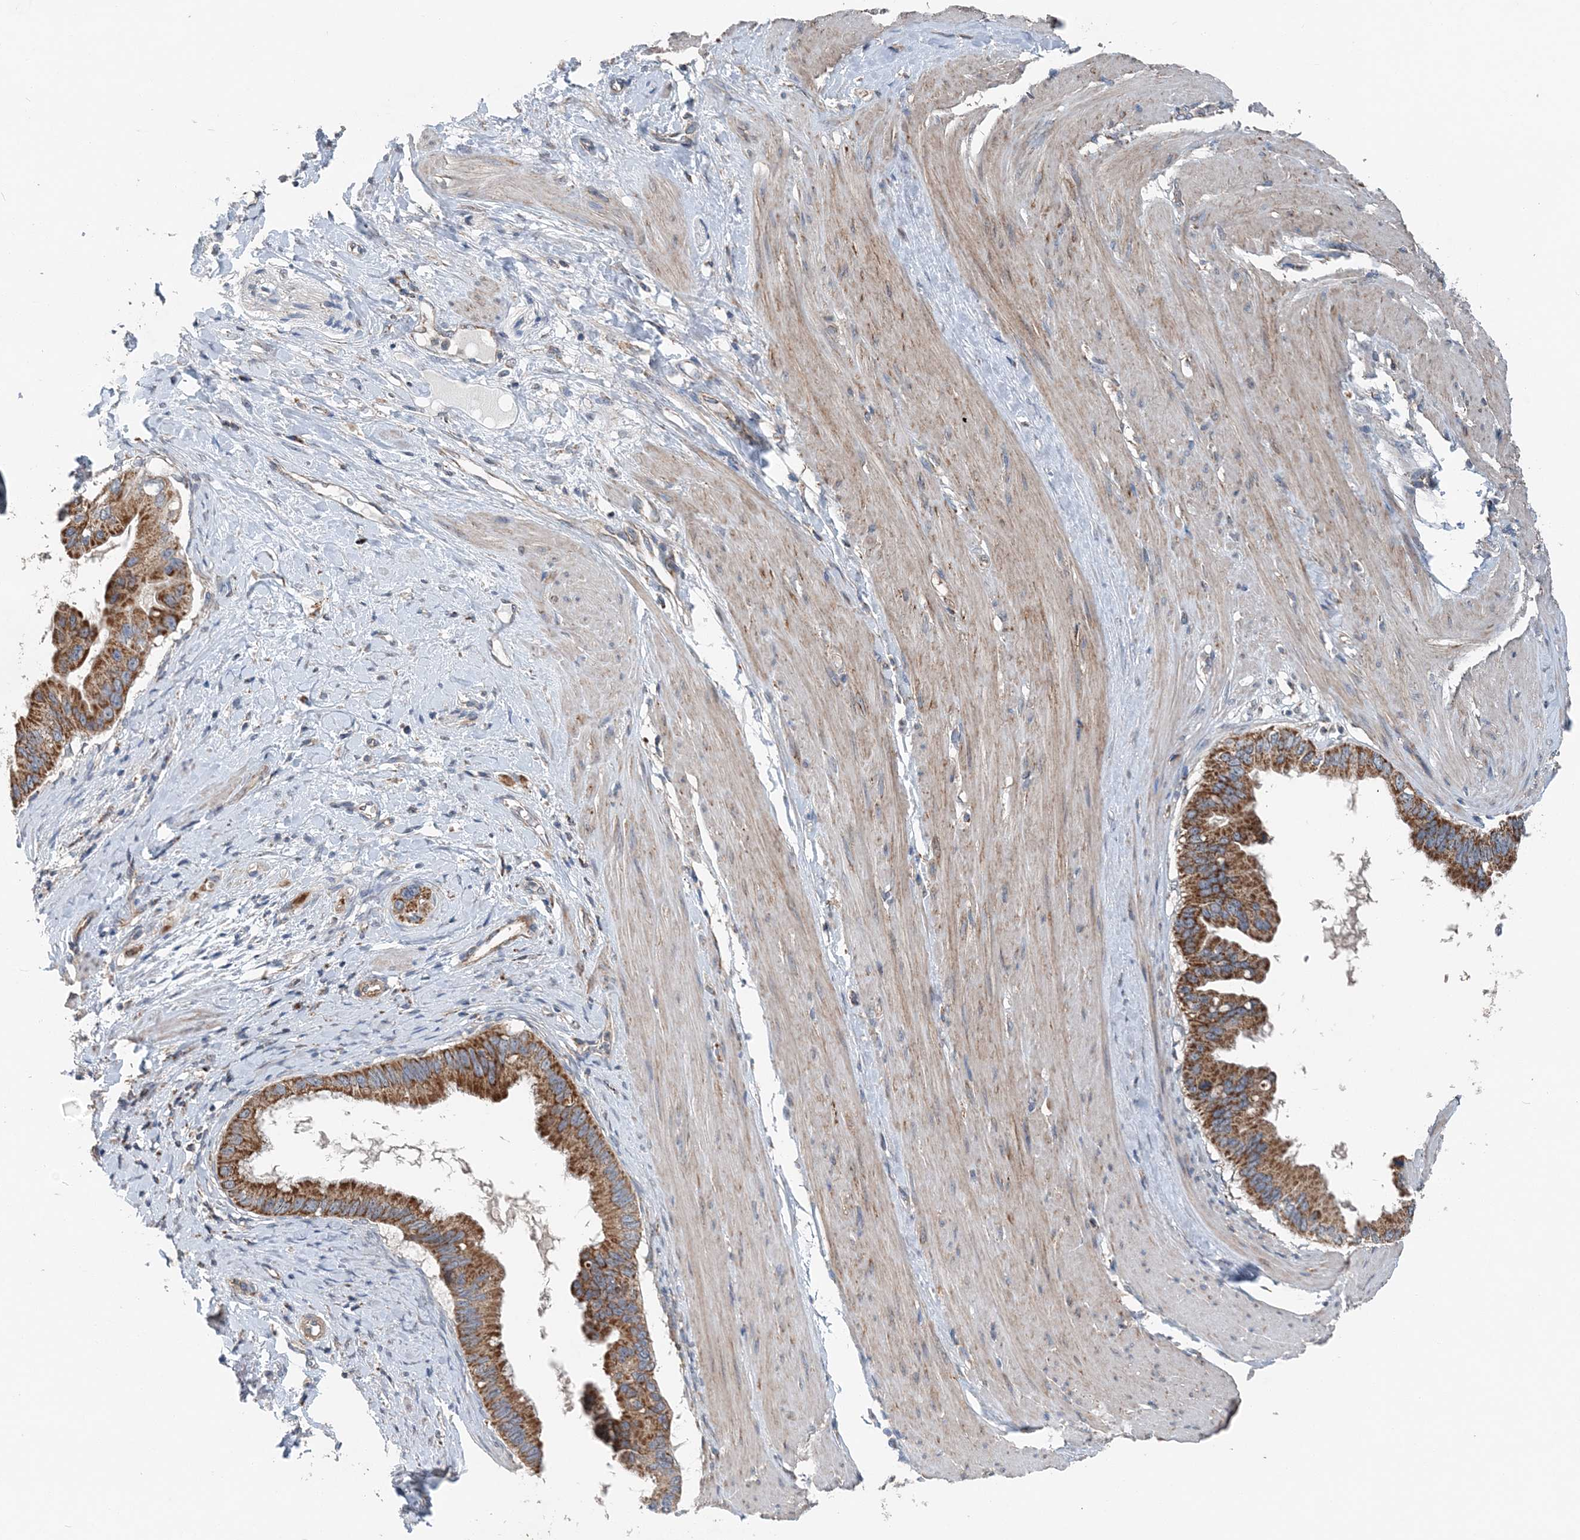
{"staining": {"intensity": "strong", "quantity": ">75%", "location": "cytoplasmic/membranous"}, "tissue": "pancreatic cancer", "cell_type": "Tumor cells", "image_type": "cancer", "snomed": [{"axis": "morphology", "description": "Adenocarcinoma, NOS"}, {"axis": "topography", "description": "Pancreas"}], "caption": "There is high levels of strong cytoplasmic/membranous expression in tumor cells of pancreatic adenocarcinoma, as demonstrated by immunohistochemical staining (brown color).", "gene": "SPRY2", "patient": {"sex": "female", "age": 56}}